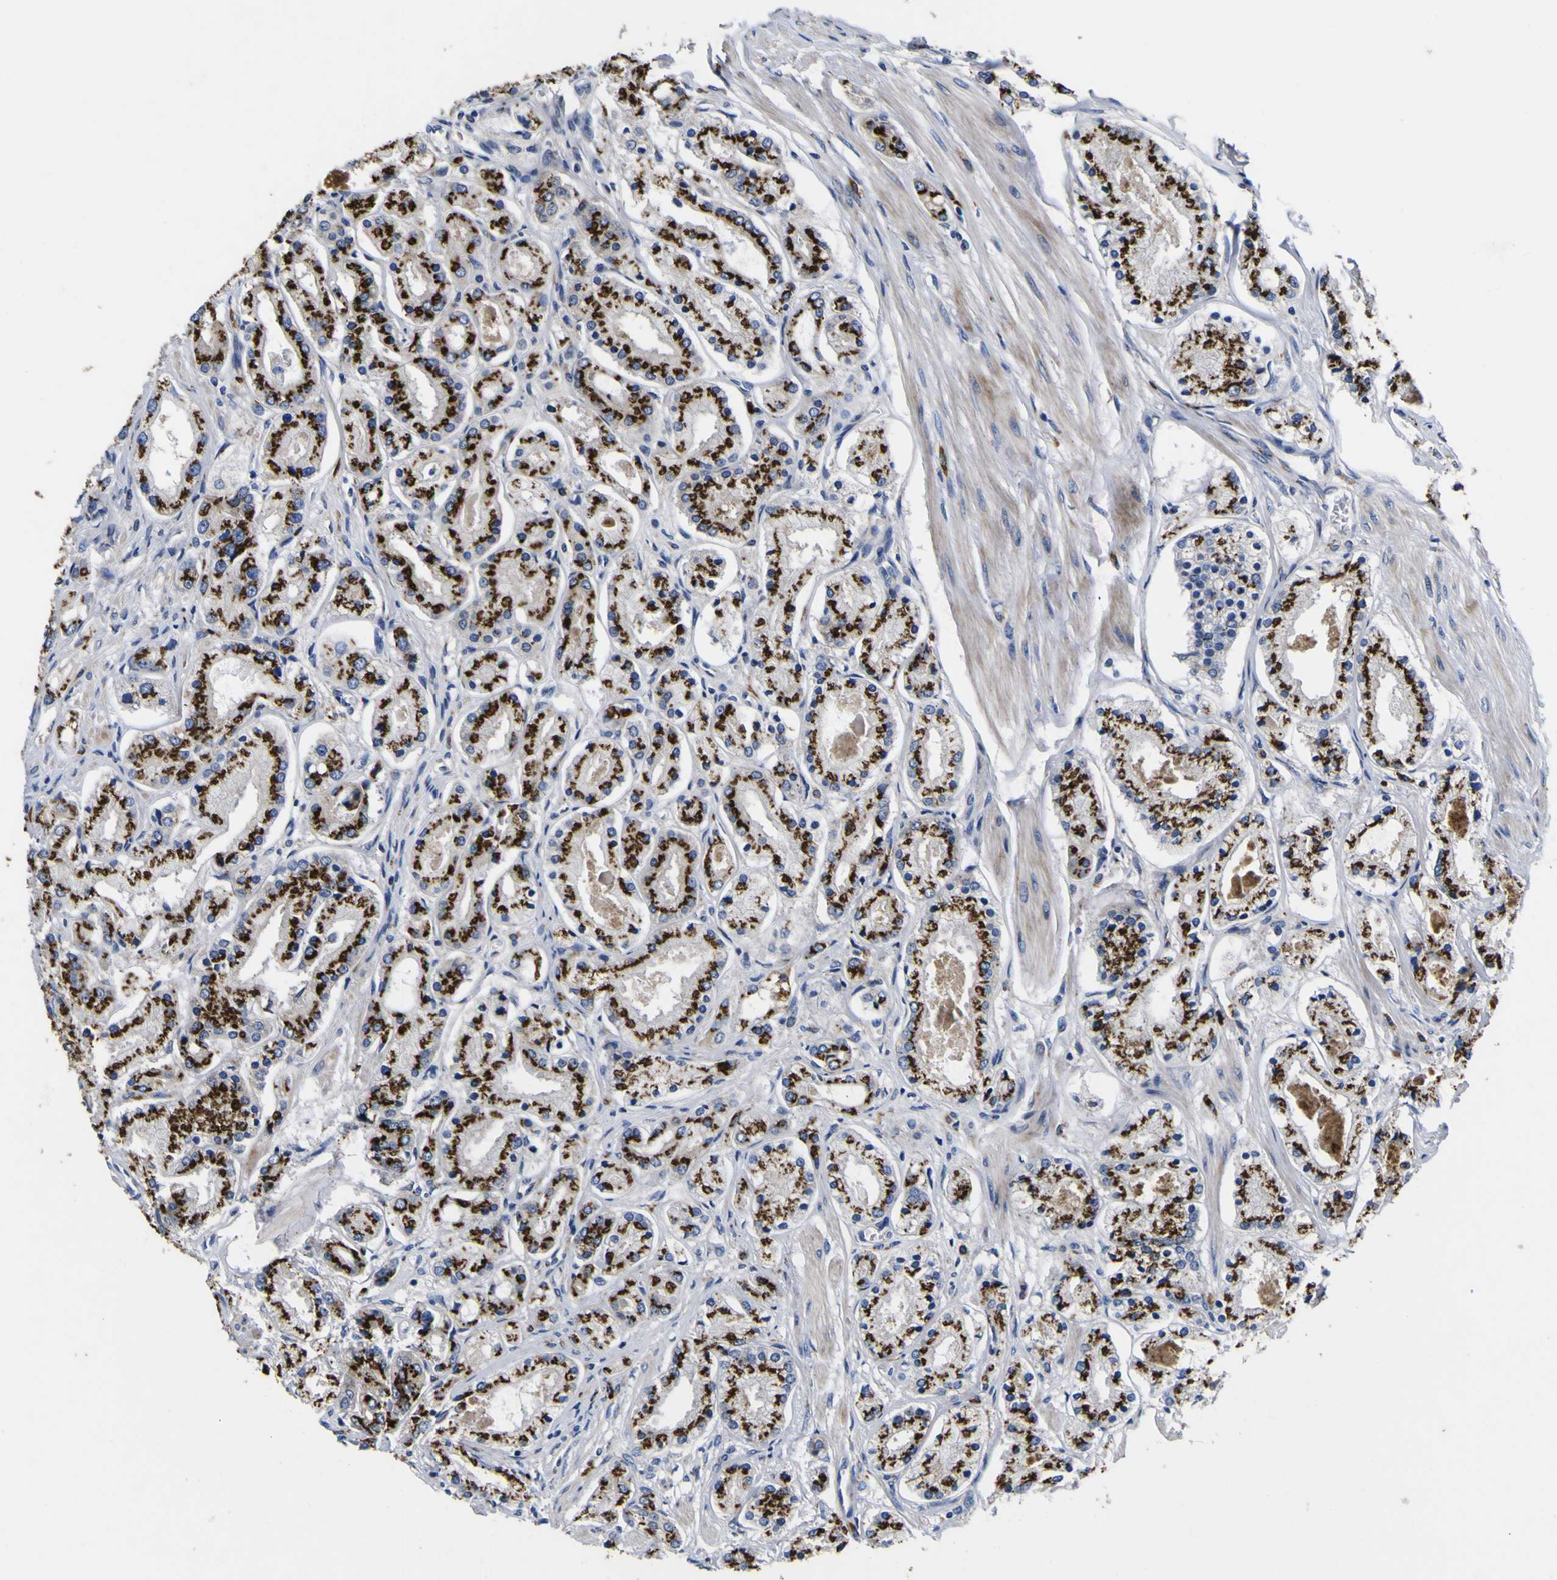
{"staining": {"intensity": "strong", "quantity": ">75%", "location": "cytoplasmic/membranous"}, "tissue": "prostate cancer", "cell_type": "Tumor cells", "image_type": "cancer", "snomed": [{"axis": "morphology", "description": "Adenocarcinoma, High grade"}, {"axis": "topography", "description": "Prostate"}], "caption": "The immunohistochemical stain shows strong cytoplasmic/membranous staining in tumor cells of prostate cancer tissue.", "gene": "COA1", "patient": {"sex": "male", "age": 66}}